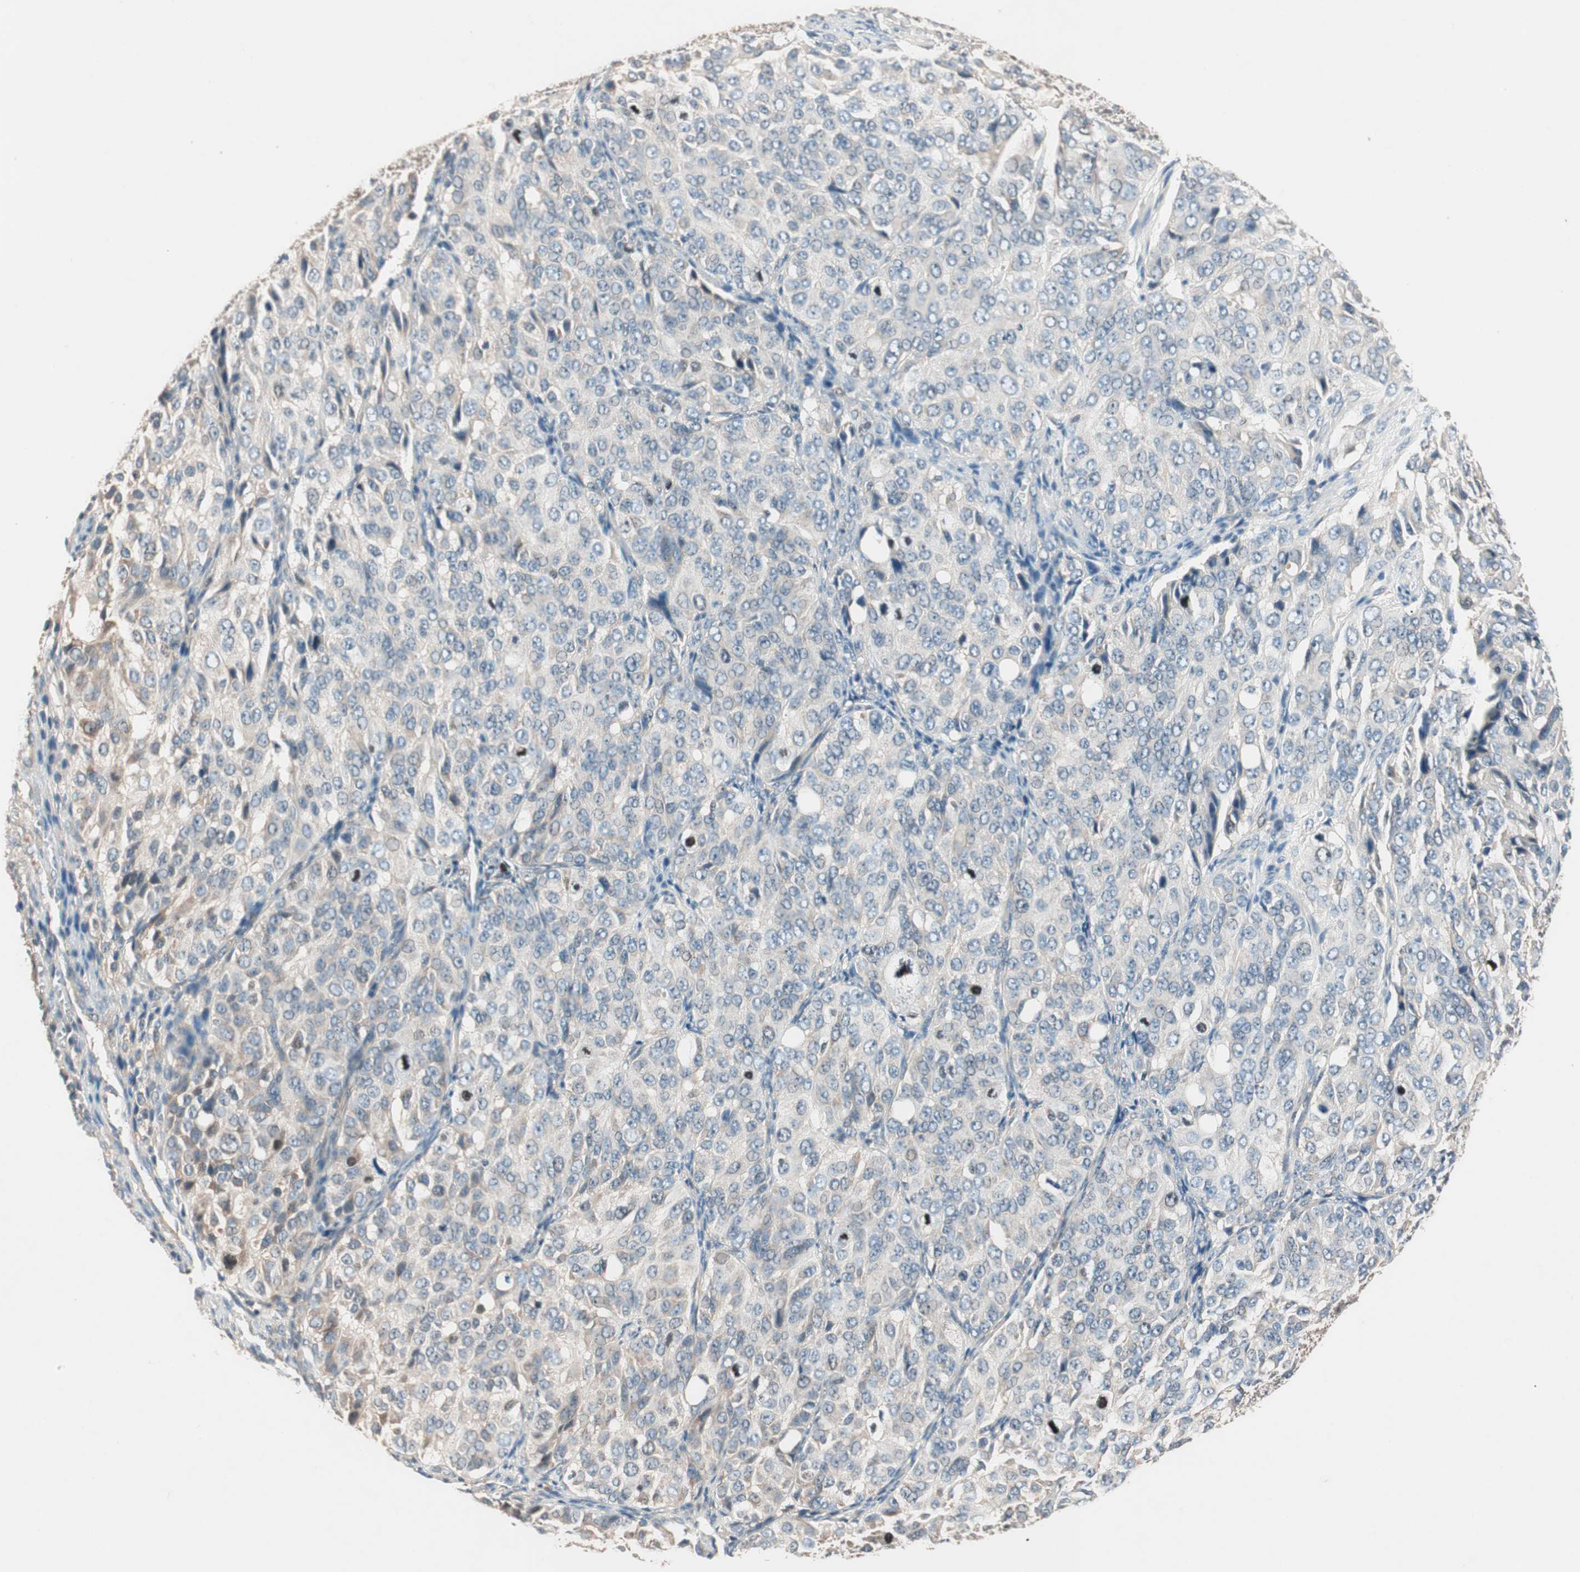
{"staining": {"intensity": "weak", "quantity": "25%-75%", "location": "cytoplasmic/membranous"}, "tissue": "ovarian cancer", "cell_type": "Tumor cells", "image_type": "cancer", "snomed": [{"axis": "morphology", "description": "Carcinoma, endometroid"}, {"axis": "topography", "description": "Ovary"}], "caption": "An immunohistochemistry micrograph of neoplastic tissue is shown. Protein staining in brown highlights weak cytoplasmic/membranous positivity in endometroid carcinoma (ovarian) within tumor cells. (DAB = brown stain, brightfield microscopy at high magnification).", "gene": "NFRKB", "patient": {"sex": "female", "age": 51}}